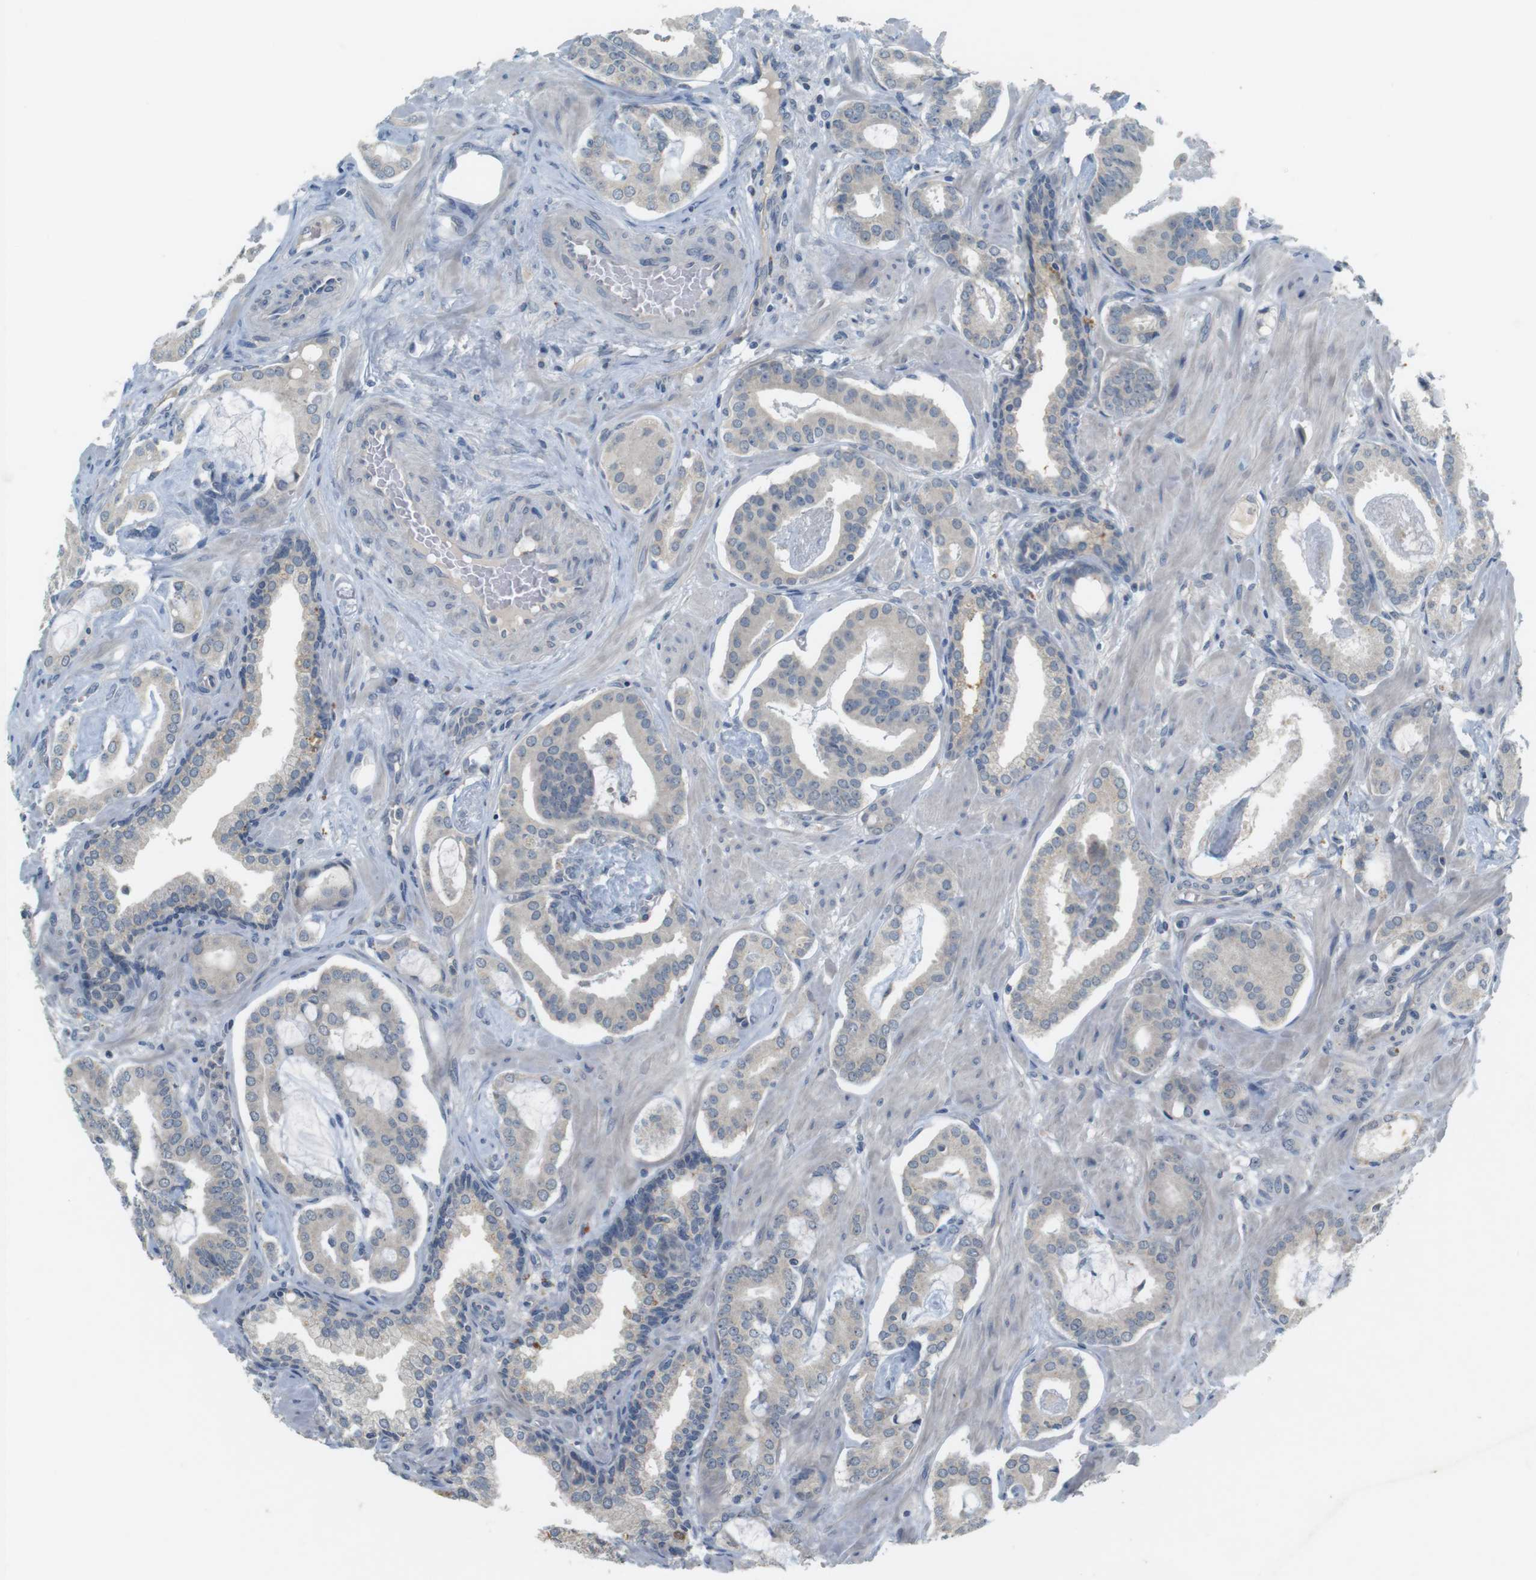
{"staining": {"intensity": "weak", "quantity": "<25%", "location": "cytoplasmic/membranous"}, "tissue": "prostate cancer", "cell_type": "Tumor cells", "image_type": "cancer", "snomed": [{"axis": "morphology", "description": "Adenocarcinoma, Low grade"}, {"axis": "topography", "description": "Prostate"}], "caption": "An image of prostate cancer (low-grade adenocarcinoma) stained for a protein exhibits no brown staining in tumor cells.", "gene": "MUC5B", "patient": {"sex": "male", "age": 53}}